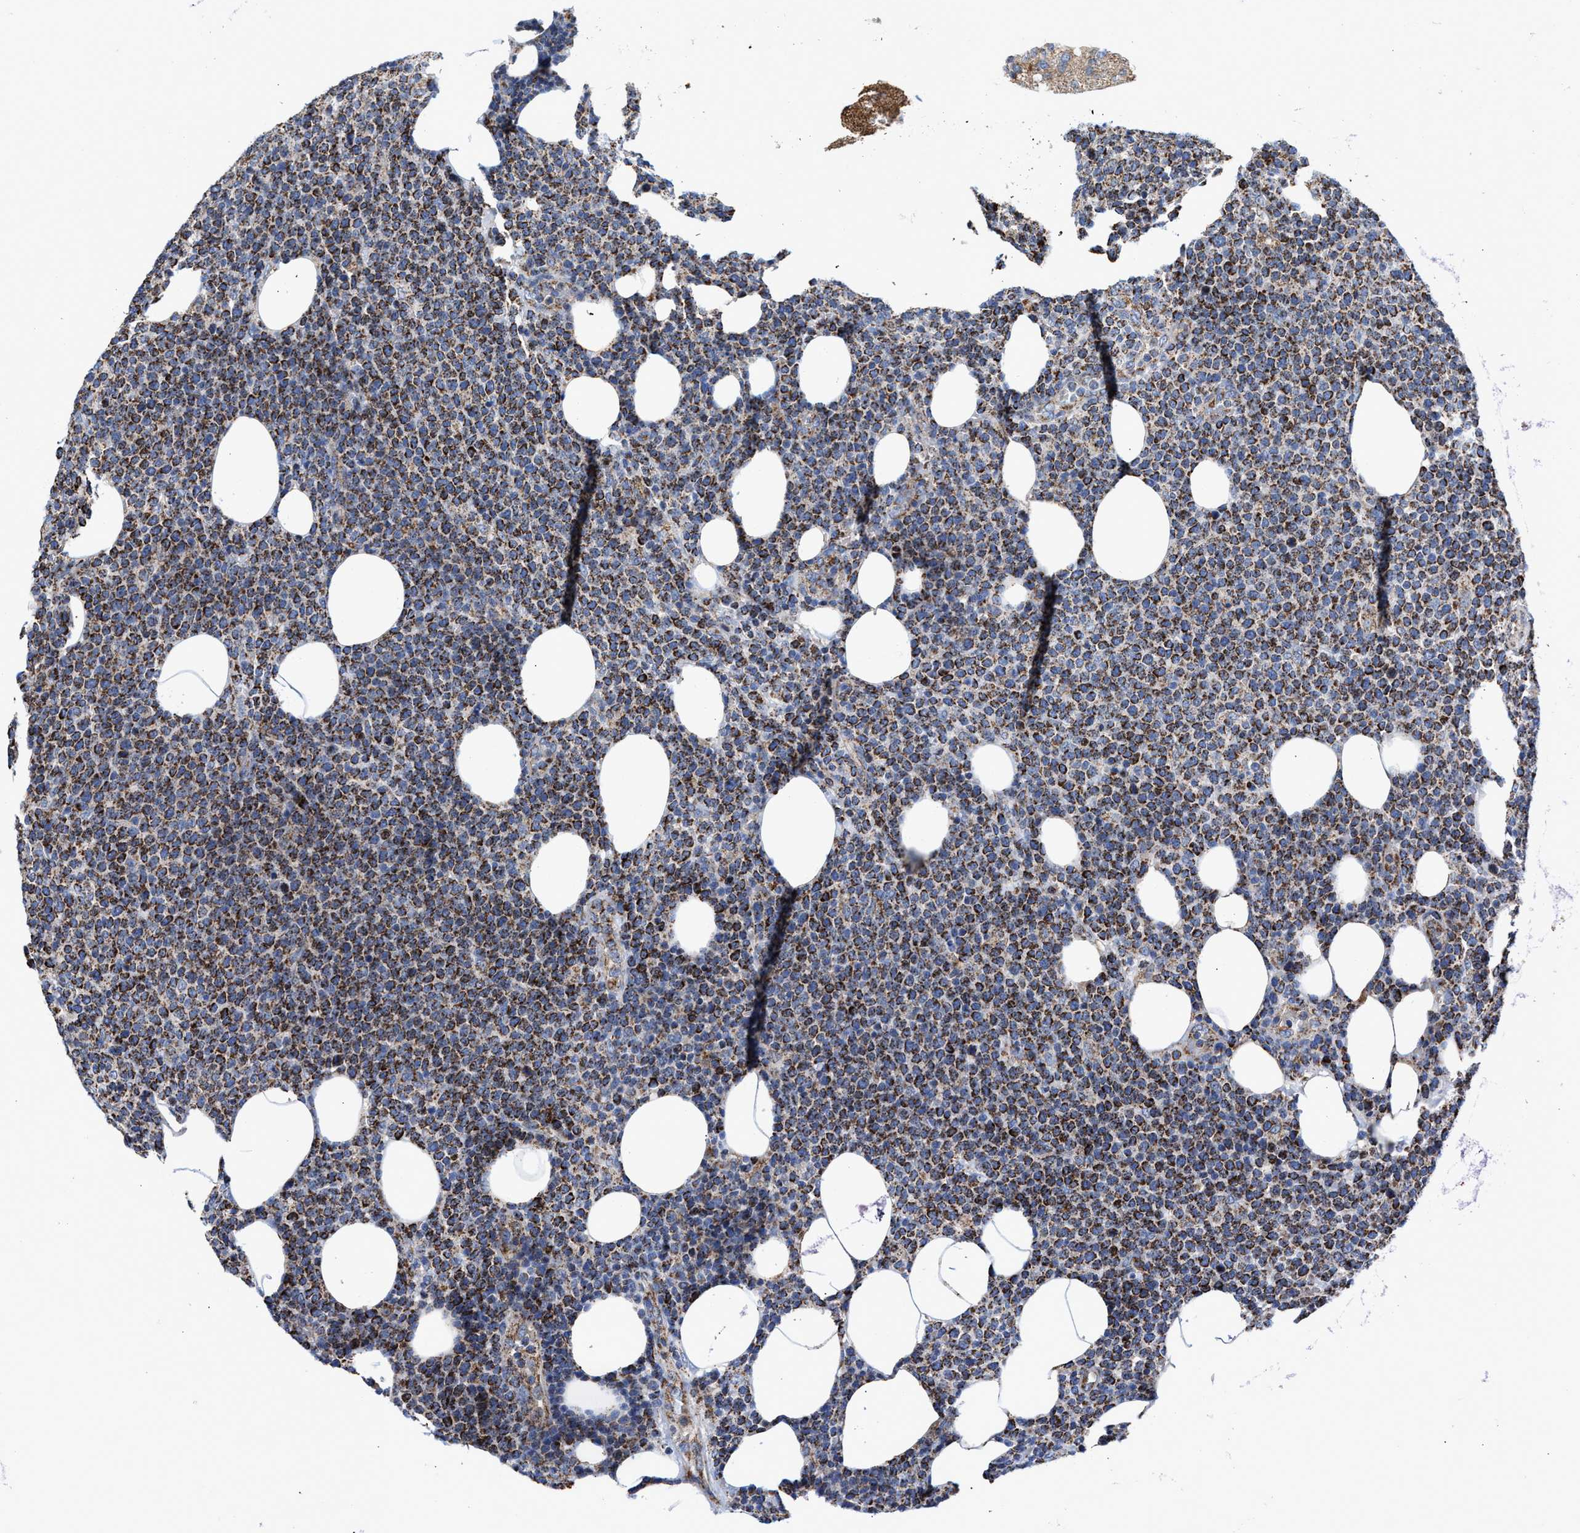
{"staining": {"intensity": "strong", "quantity": ">75%", "location": "cytoplasmic/membranous"}, "tissue": "lymphoma", "cell_type": "Tumor cells", "image_type": "cancer", "snomed": [{"axis": "morphology", "description": "Malignant lymphoma, non-Hodgkin's type, High grade"}, {"axis": "topography", "description": "Lymph node"}], "caption": "Protein positivity by immunohistochemistry (IHC) demonstrates strong cytoplasmic/membranous staining in about >75% of tumor cells in lymphoma.", "gene": "MECR", "patient": {"sex": "male", "age": 61}}